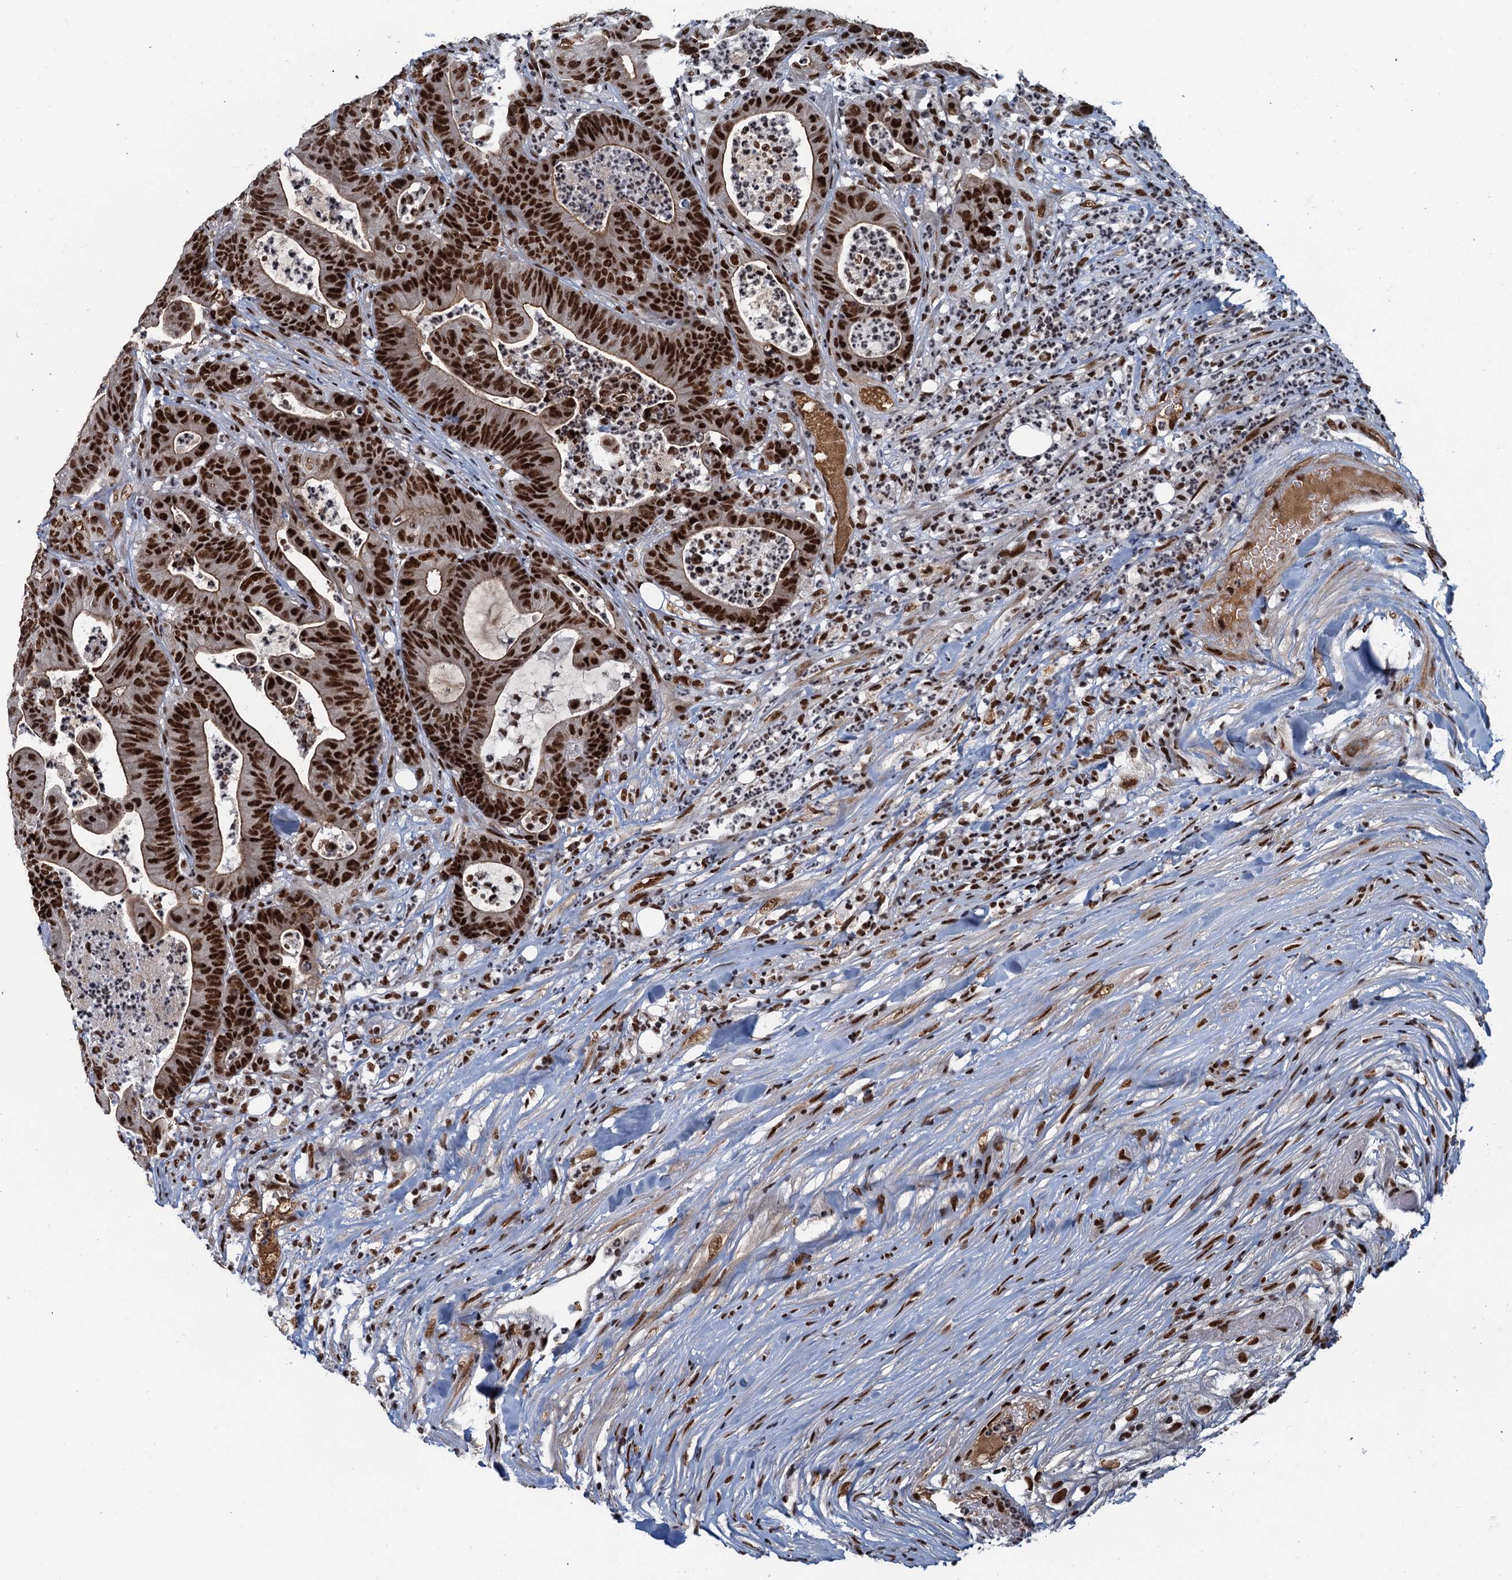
{"staining": {"intensity": "strong", "quantity": ">75%", "location": "nuclear"}, "tissue": "colorectal cancer", "cell_type": "Tumor cells", "image_type": "cancer", "snomed": [{"axis": "morphology", "description": "Adenocarcinoma, NOS"}, {"axis": "topography", "description": "Colon"}], "caption": "IHC photomicrograph of adenocarcinoma (colorectal) stained for a protein (brown), which reveals high levels of strong nuclear staining in about >75% of tumor cells.", "gene": "ZC3H18", "patient": {"sex": "female", "age": 84}}